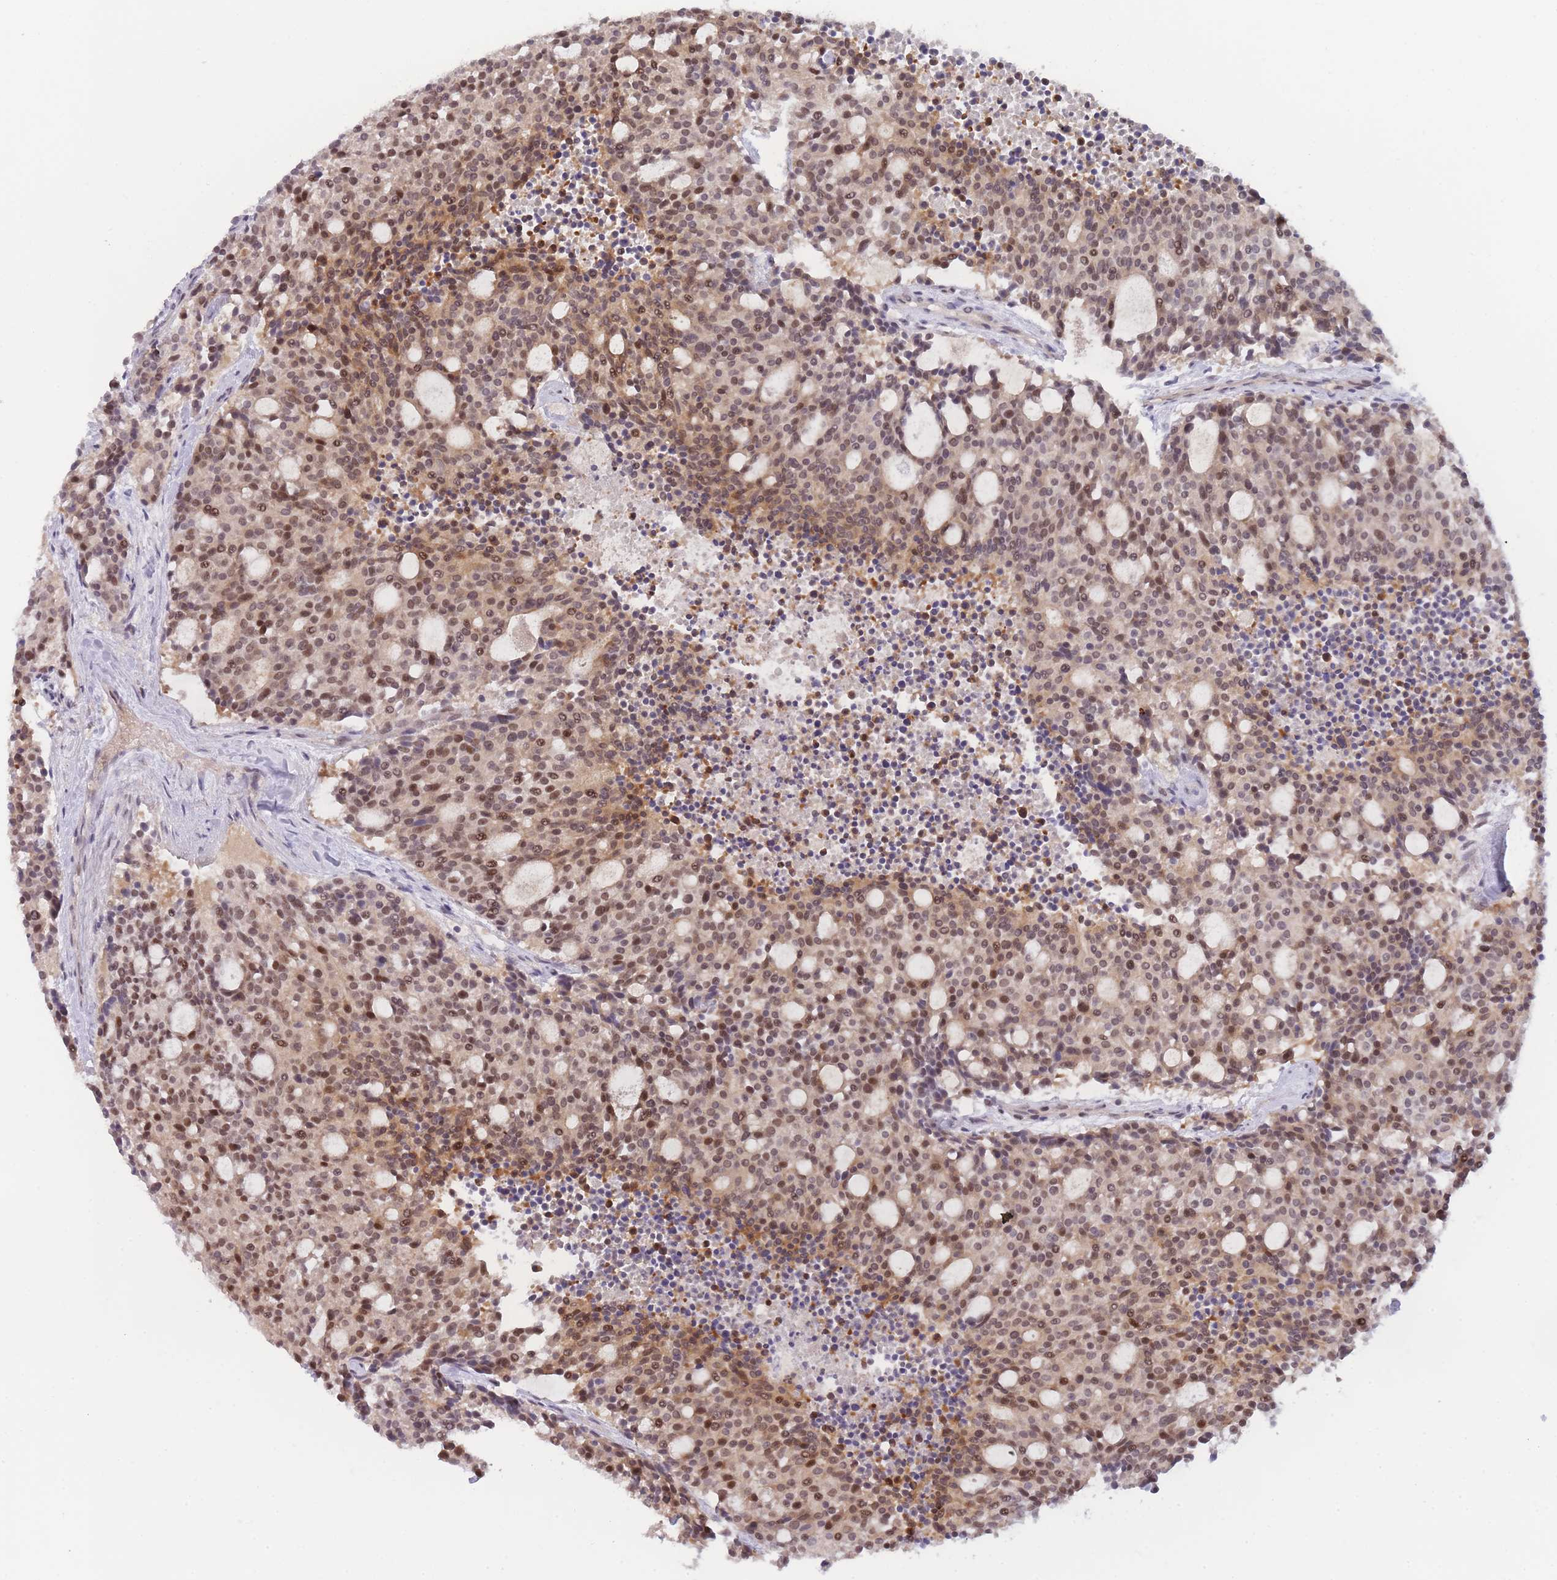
{"staining": {"intensity": "moderate", "quantity": ">75%", "location": "cytoplasmic/membranous,nuclear"}, "tissue": "carcinoid", "cell_type": "Tumor cells", "image_type": "cancer", "snomed": [{"axis": "morphology", "description": "Carcinoid, malignant, NOS"}, {"axis": "topography", "description": "Pancreas"}], "caption": "This image shows IHC staining of carcinoid, with medium moderate cytoplasmic/membranous and nuclear staining in approximately >75% of tumor cells.", "gene": "DEAF1", "patient": {"sex": "female", "age": 54}}